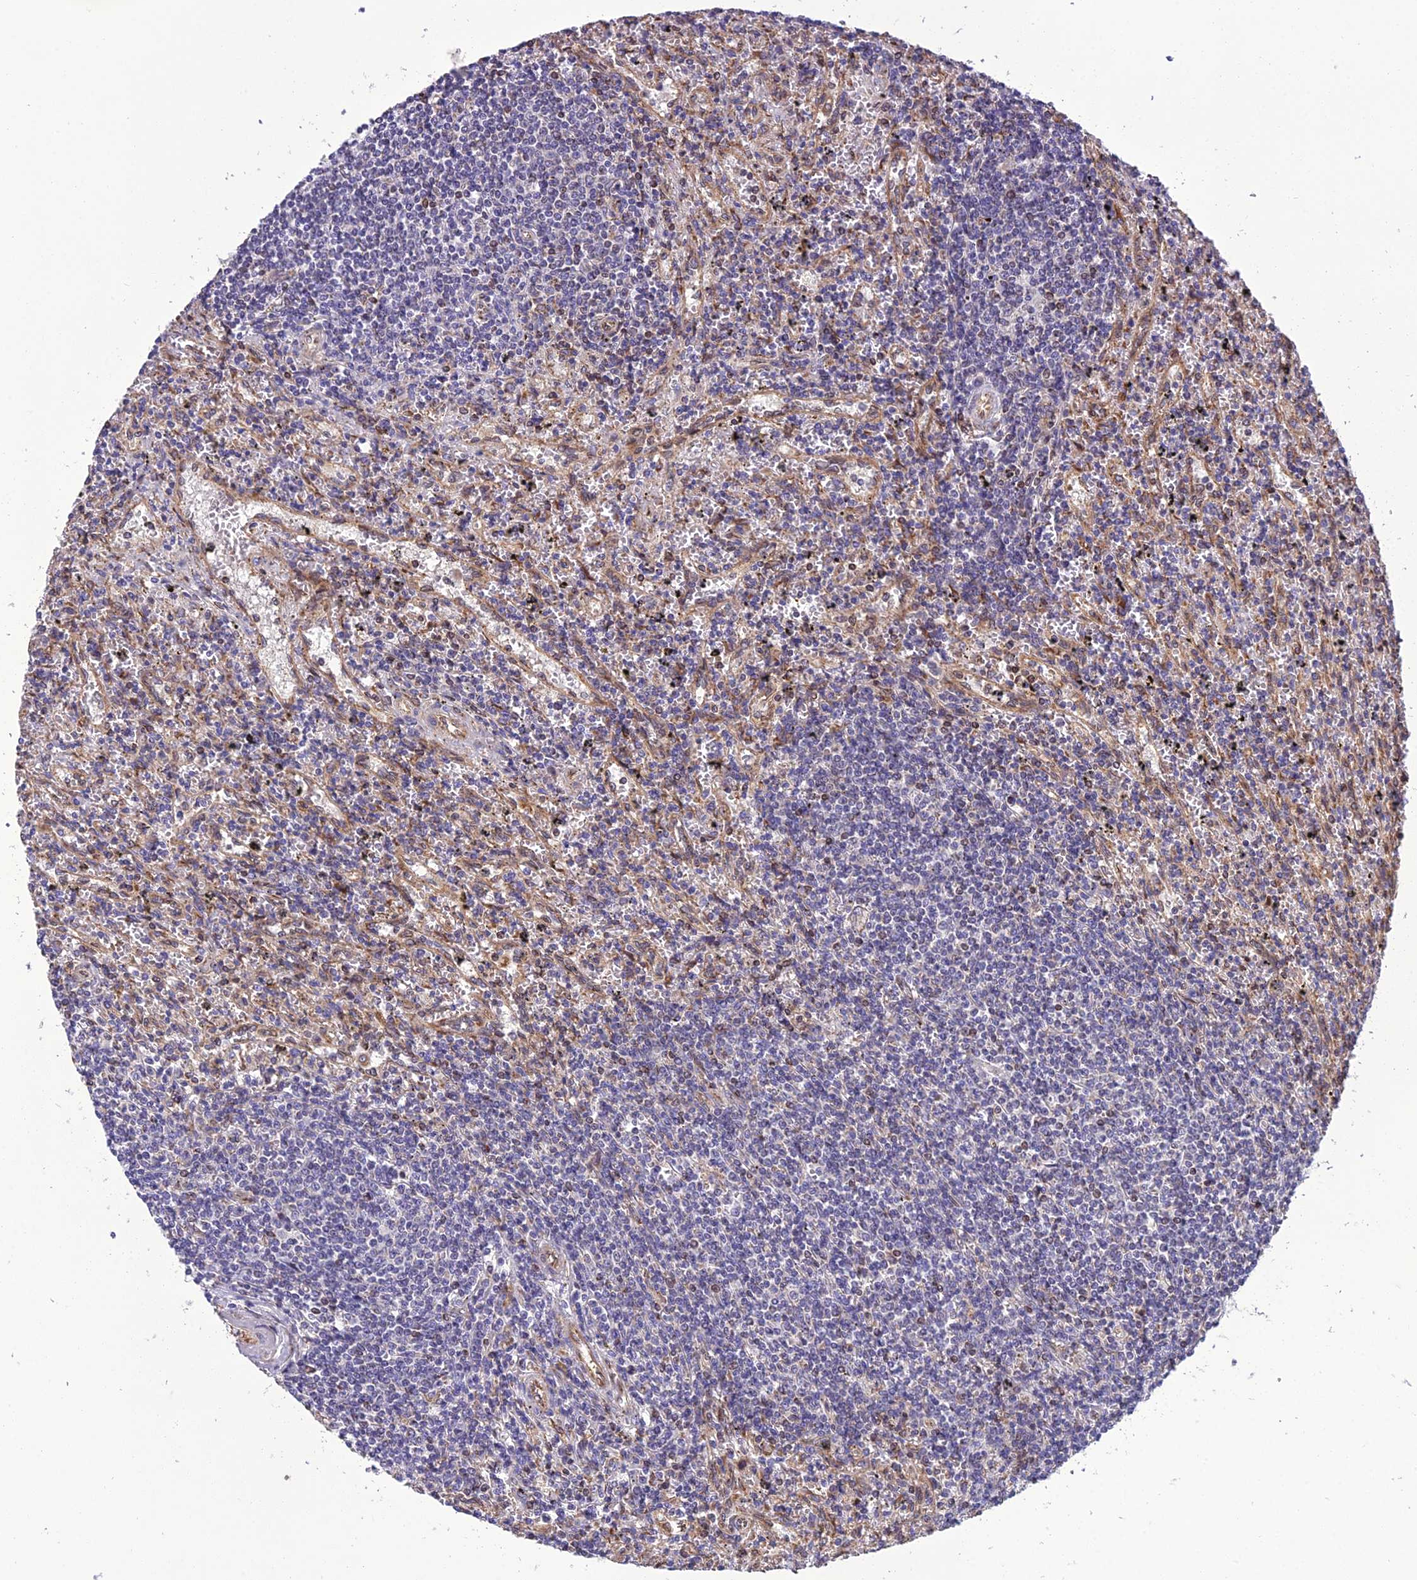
{"staining": {"intensity": "negative", "quantity": "none", "location": "none"}, "tissue": "lymphoma", "cell_type": "Tumor cells", "image_type": "cancer", "snomed": [{"axis": "morphology", "description": "Malignant lymphoma, non-Hodgkin's type, Low grade"}, {"axis": "topography", "description": "Spleen"}], "caption": "The photomicrograph shows no staining of tumor cells in lymphoma.", "gene": "GIMAP1", "patient": {"sex": "male", "age": 76}}